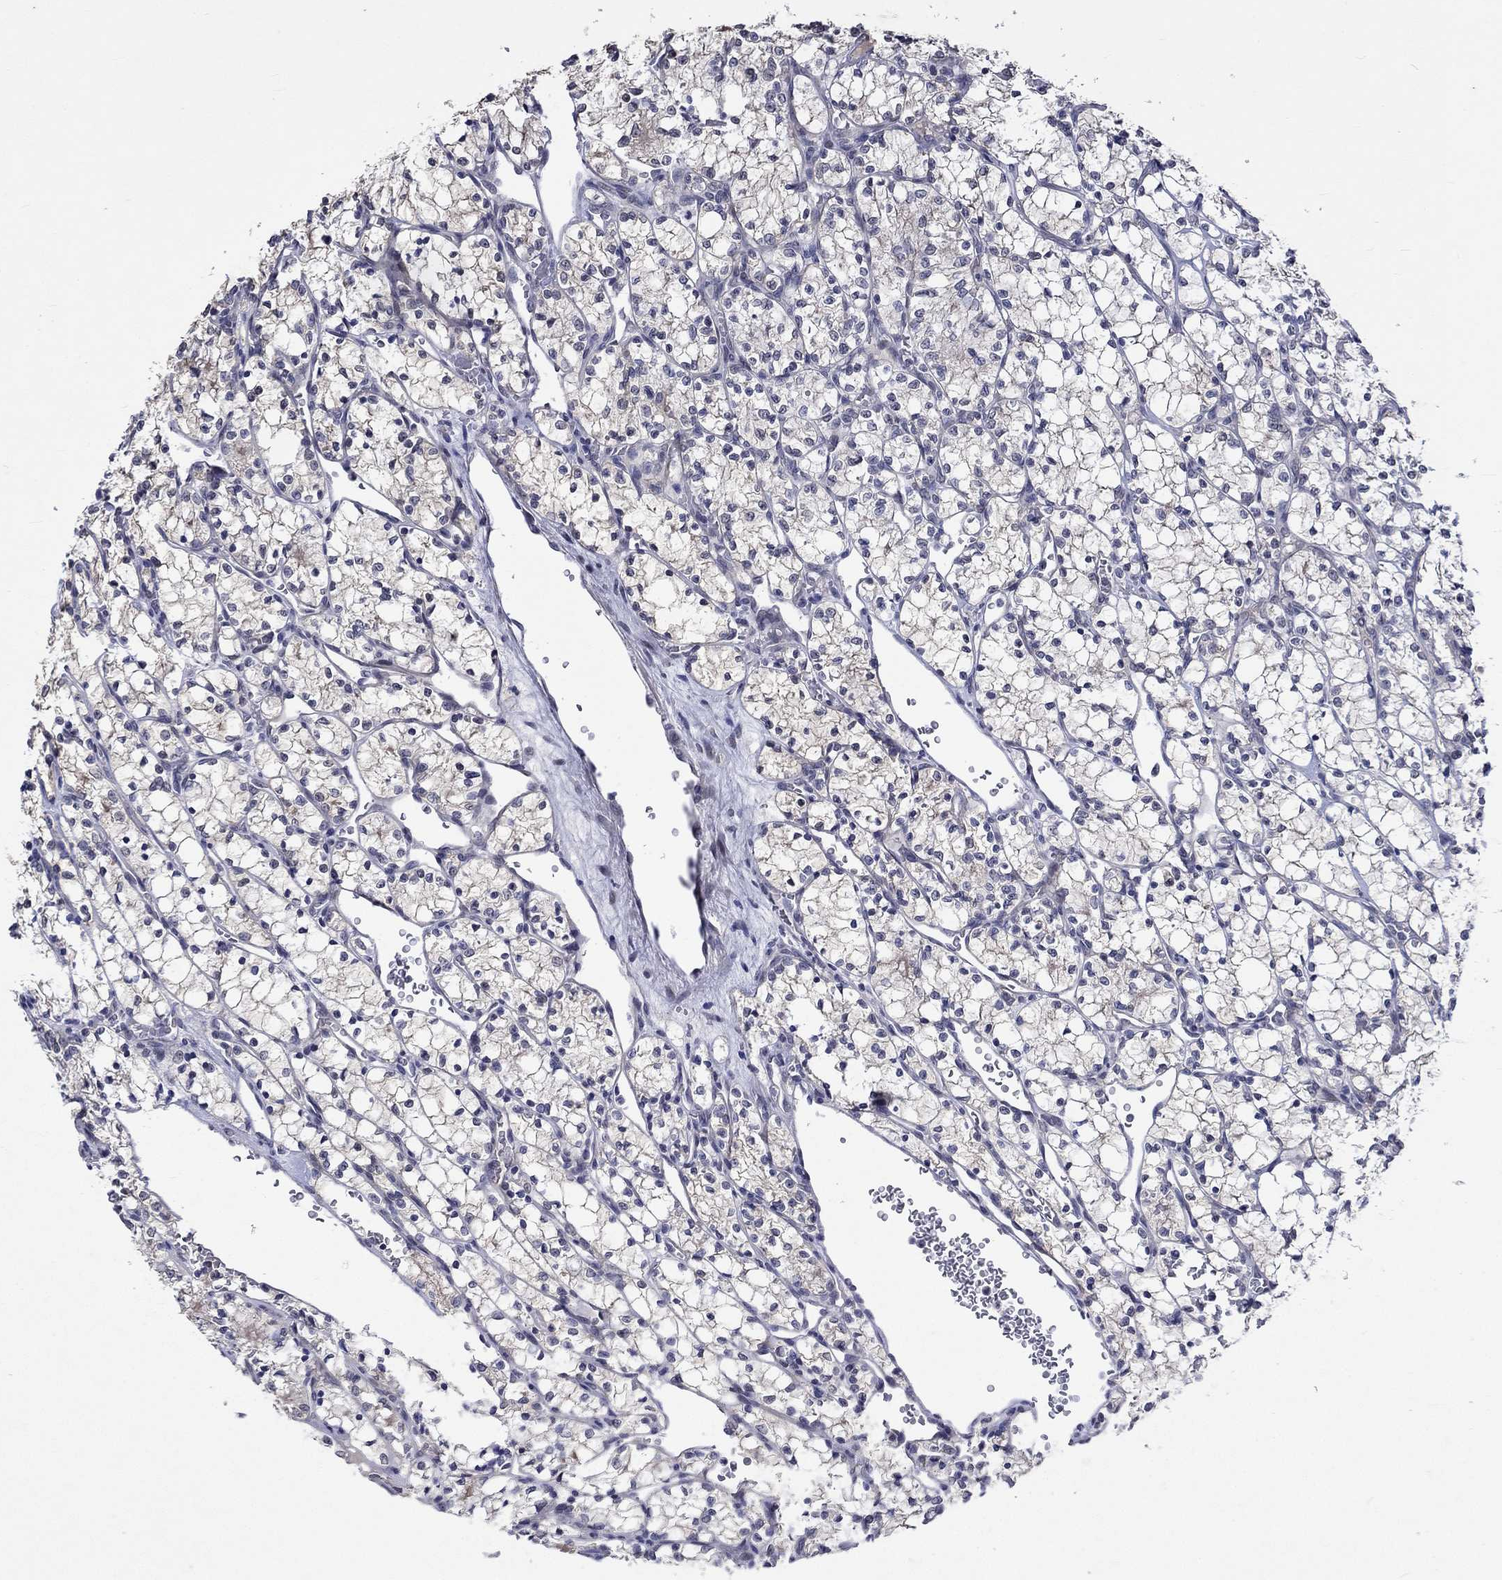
{"staining": {"intensity": "negative", "quantity": "none", "location": "none"}, "tissue": "renal cancer", "cell_type": "Tumor cells", "image_type": "cancer", "snomed": [{"axis": "morphology", "description": "Adenocarcinoma, NOS"}, {"axis": "topography", "description": "Kidney"}], "caption": "Tumor cells are negative for brown protein staining in renal cancer. (Brightfield microscopy of DAB (3,3'-diaminobenzidine) IHC at high magnification).", "gene": "DDX3Y", "patient": {"sex": "female", "age": 69}}